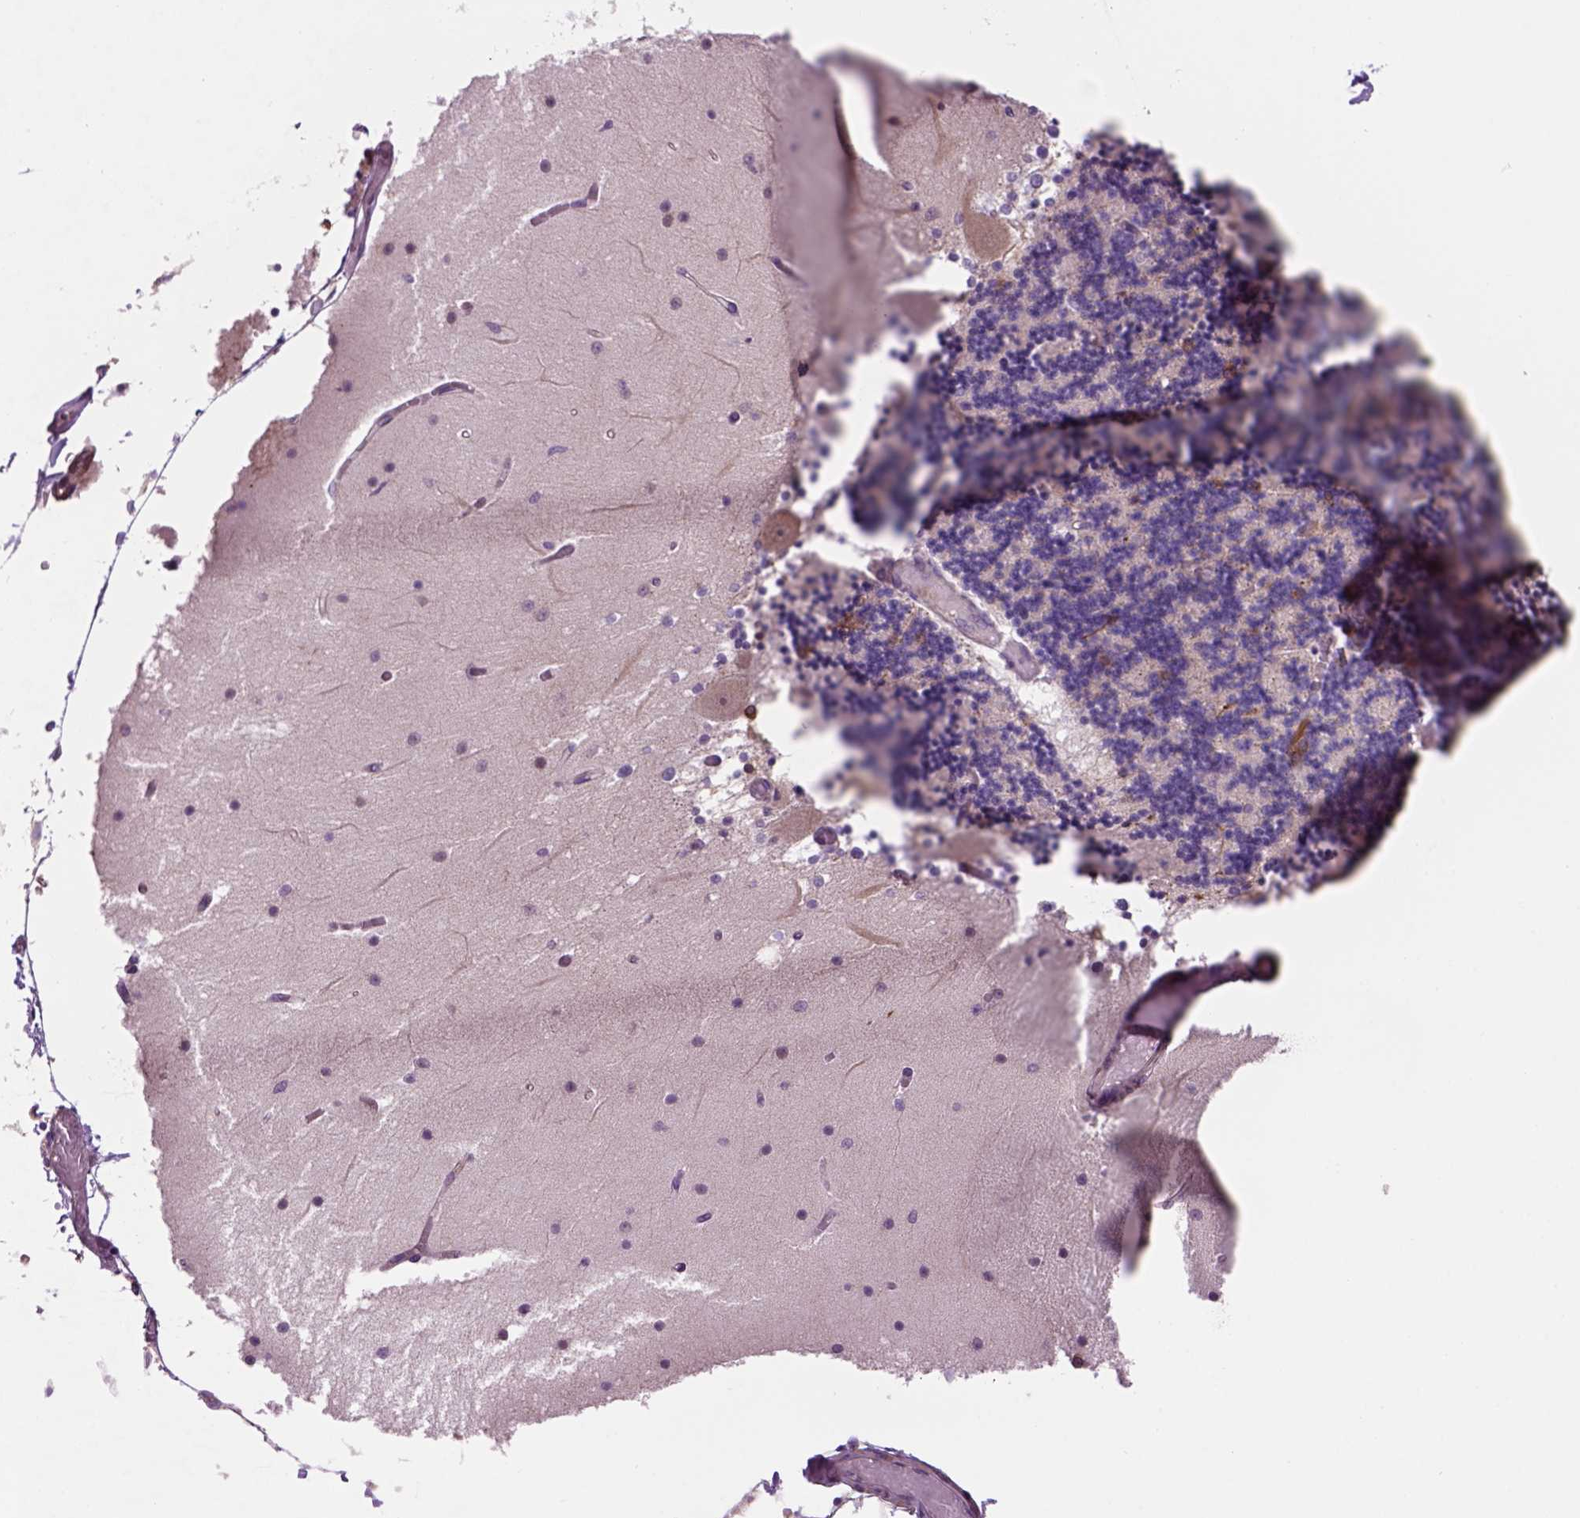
{"staining": {"intensity": "strong", "quantity": "25%-75%", "location": "cytoplasmic/membranous"}, "tissue": "cerebellum", "cell_type": "Cells in granular layer", "image_type": "normal", "snomed": [{"axis": "morphology", "description": "Normal tissue, NOS"}, {"axis": "topography", "description": "Cerebellum"}], "caption": "Protein staining of benign cerebellum shows strong cytoplasmic/membranous positivity in approximately 25%-75% of cells in granular layer. (DAB IHC with brightfield microscopy, high magnification).", "gene": "PIAS3", "patient": {"sex": "female", "age": 28}}